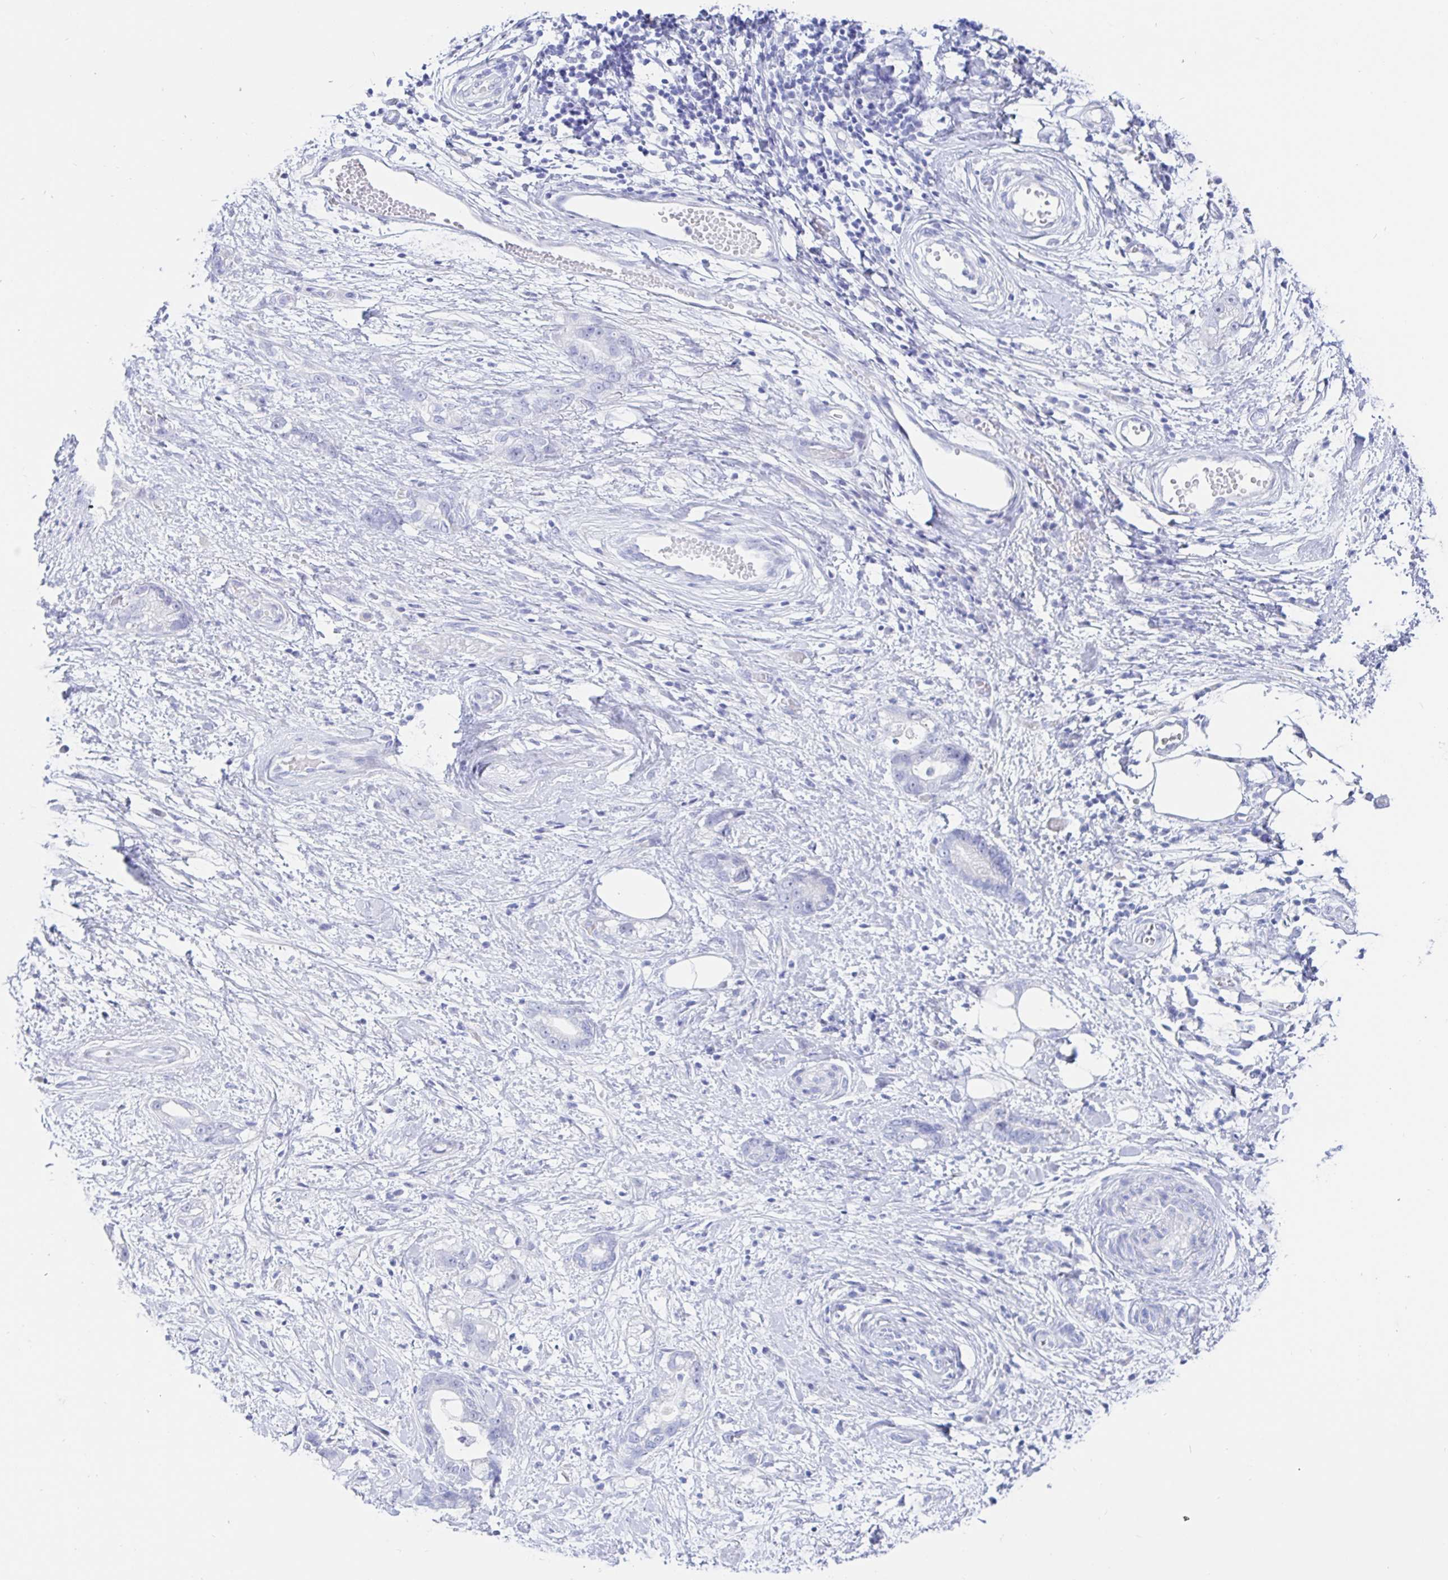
{"staining": {"intensity": "negative", "quantity": "none", "location": "none"}, "tissue": "stomach cancer", "cell_type": "Tumor cells", "image_type": "cancer", "snomed": [{"axis": "morphology", "description": "Adenocarcinoma, NOS"}, {"axis": "topography", "description": "Stomach"}], "caption": "IHC histopathology image of human stomach adenocarcinoma stained for a protein (brown), which shows no staining in tumor cells.", "gene": "KCNH6", "patient": {"sex": "male", "age": 55}}